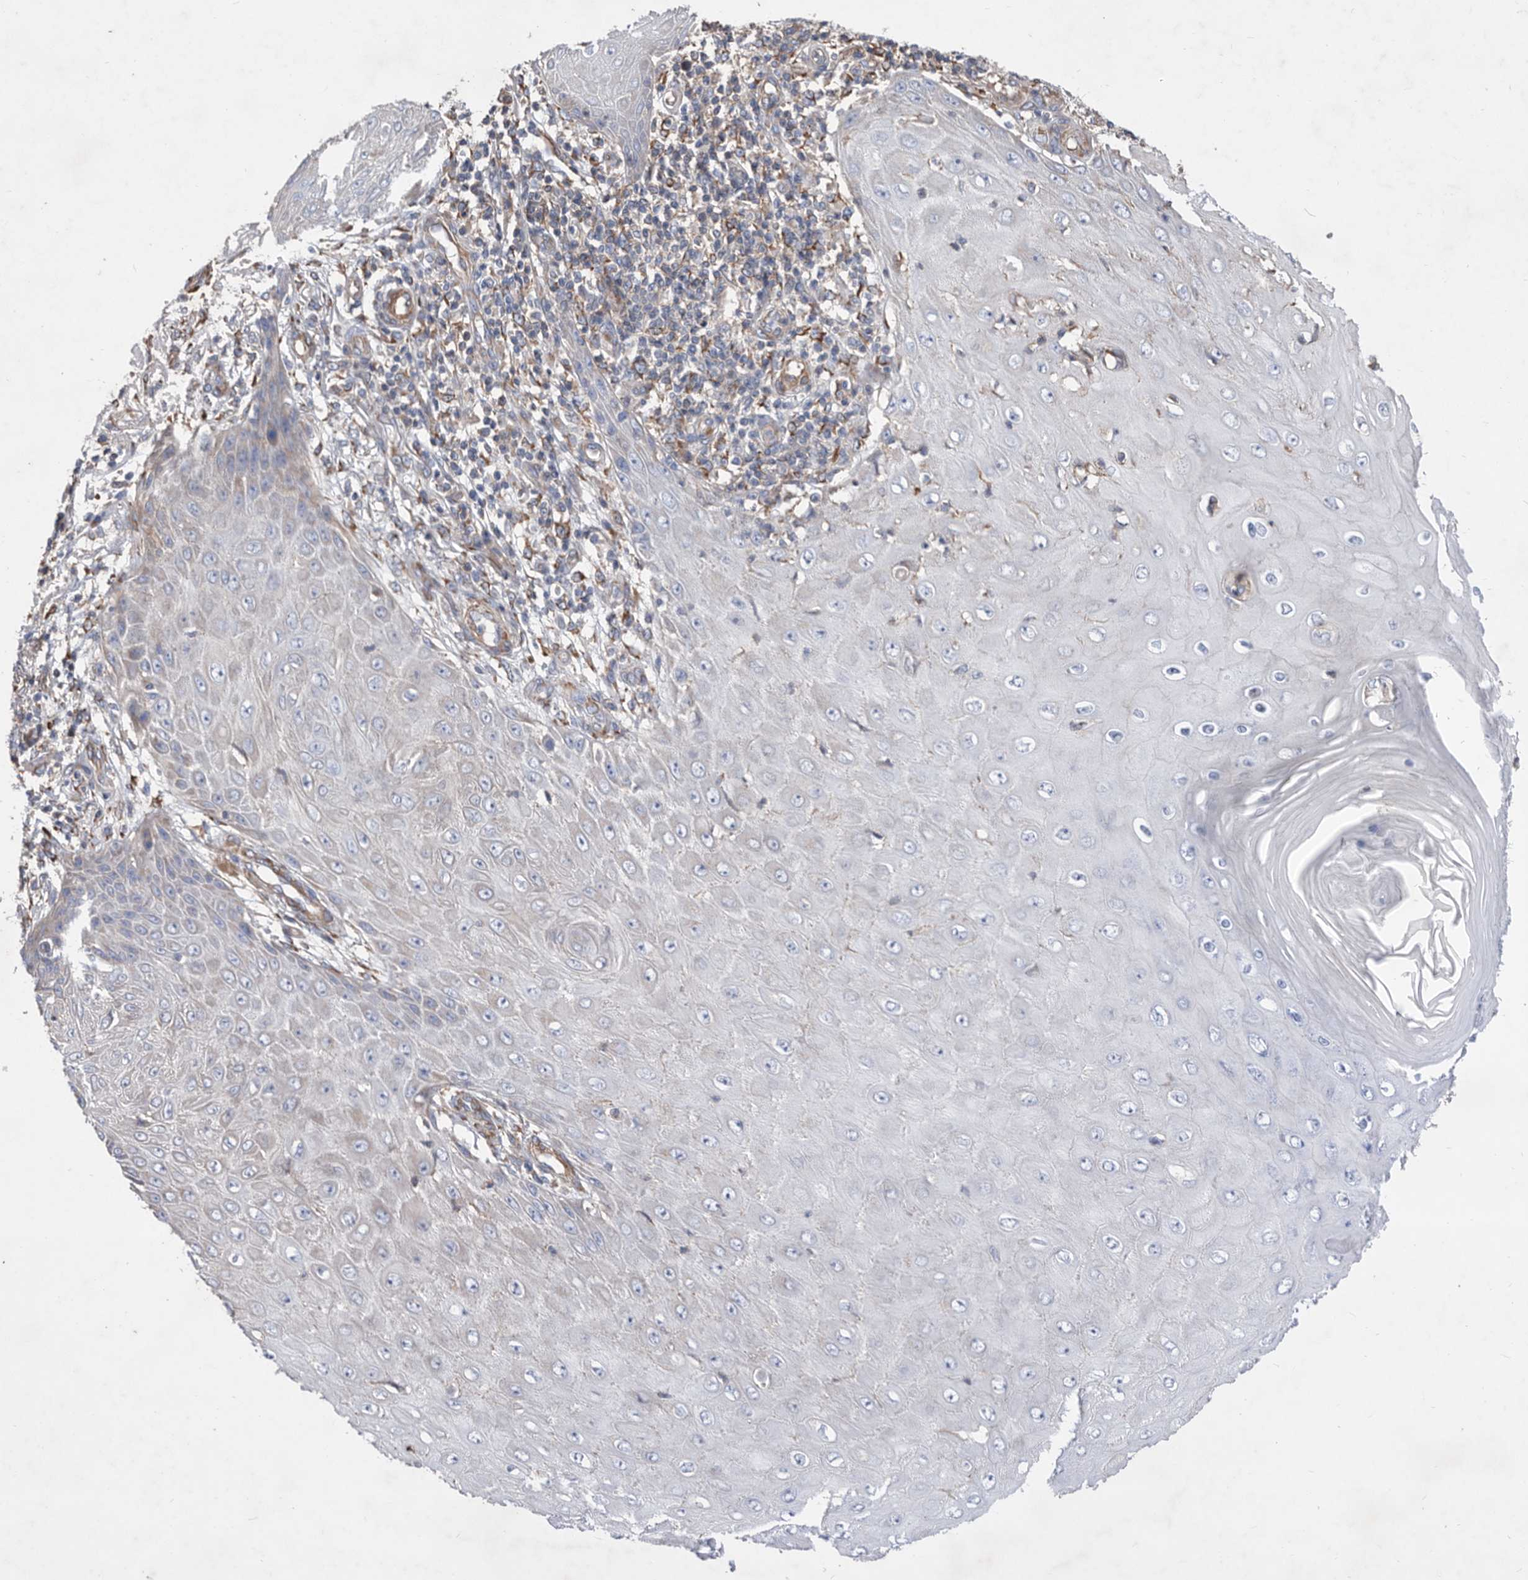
{"staining": {"intensity": "negative", "quantity": "none", "location": "none"}, "tissue": "skin cancer", "cell_type": "Tumor cells", "image_type": "cancer", "snomed": [{"axis": "morphology", "description": "Squamous cell carcinoma, NOS"}, {"axis": "topography", "description": "Skin"}], "caption": "Photomicrograph shows no significant protein positivity in tumor cells of skin cancer (squamous cell carcinoma).", "gene": "ATP13A3", "patient": {"sex": "female", "age": 73}}